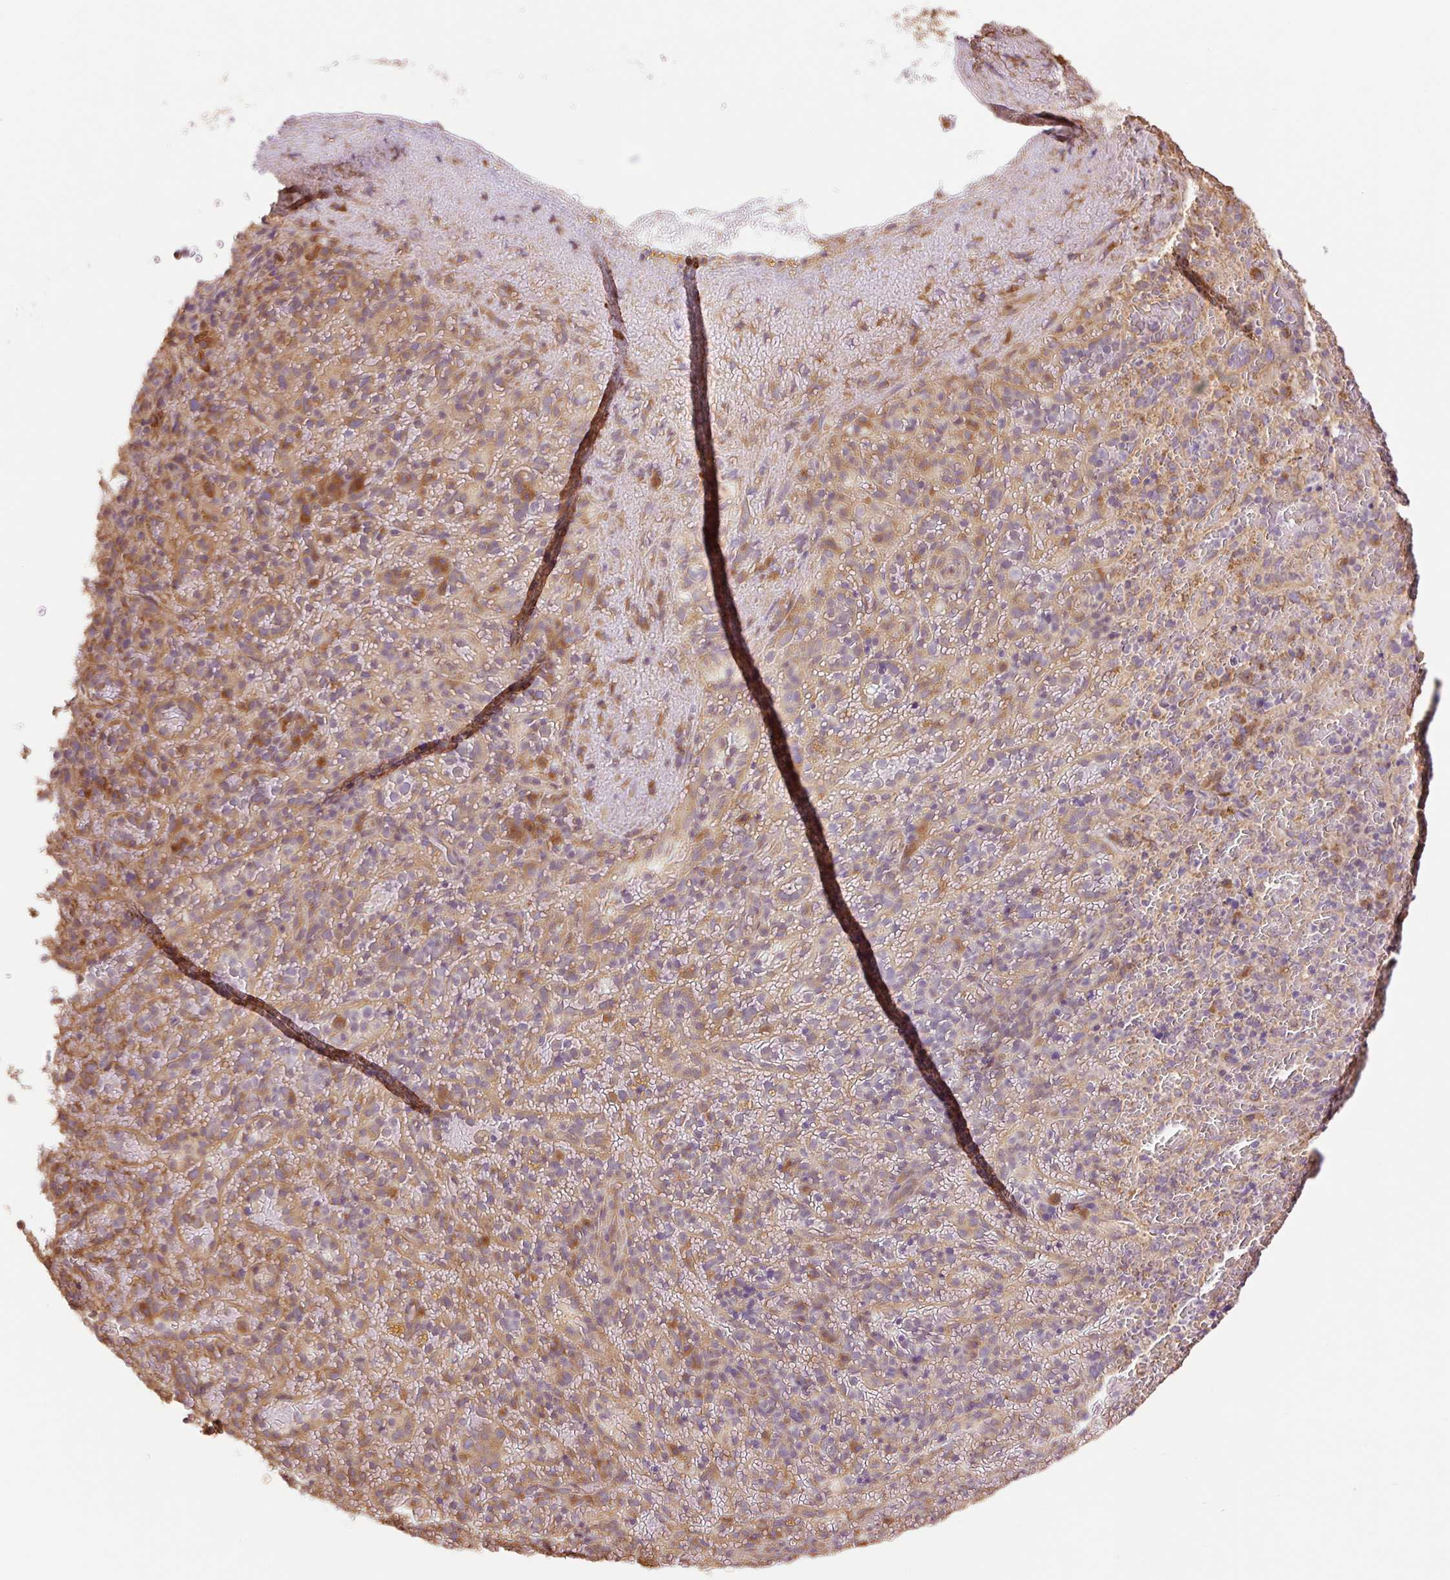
{"staining": {"intensity": "moderate", "quantity": "<25%", "location": "cytoplasmic/membranous"}, "tissue": "spleen", "cell_type": "Cells in red pulp", "image_type": "normal", "snomed": [{"axis": "morphology", "description": "Normal tissue, NOS"}, {"axis": "topography", "description": "Spleen"}], "caption": "Immunohistochemical staining of normal spleen reveals <25% levels of moderate cytoplasmic/membranous protein positivity in about <25% of cells in red pulp. The staining was performed using DAB (3,3'-diaminobenzidine), with brown indicating positive protein expression. Nuclei are stained blue with hematoxylin.", "gene": "DESI1", "patient": {"sex": "female", "age": 50}}